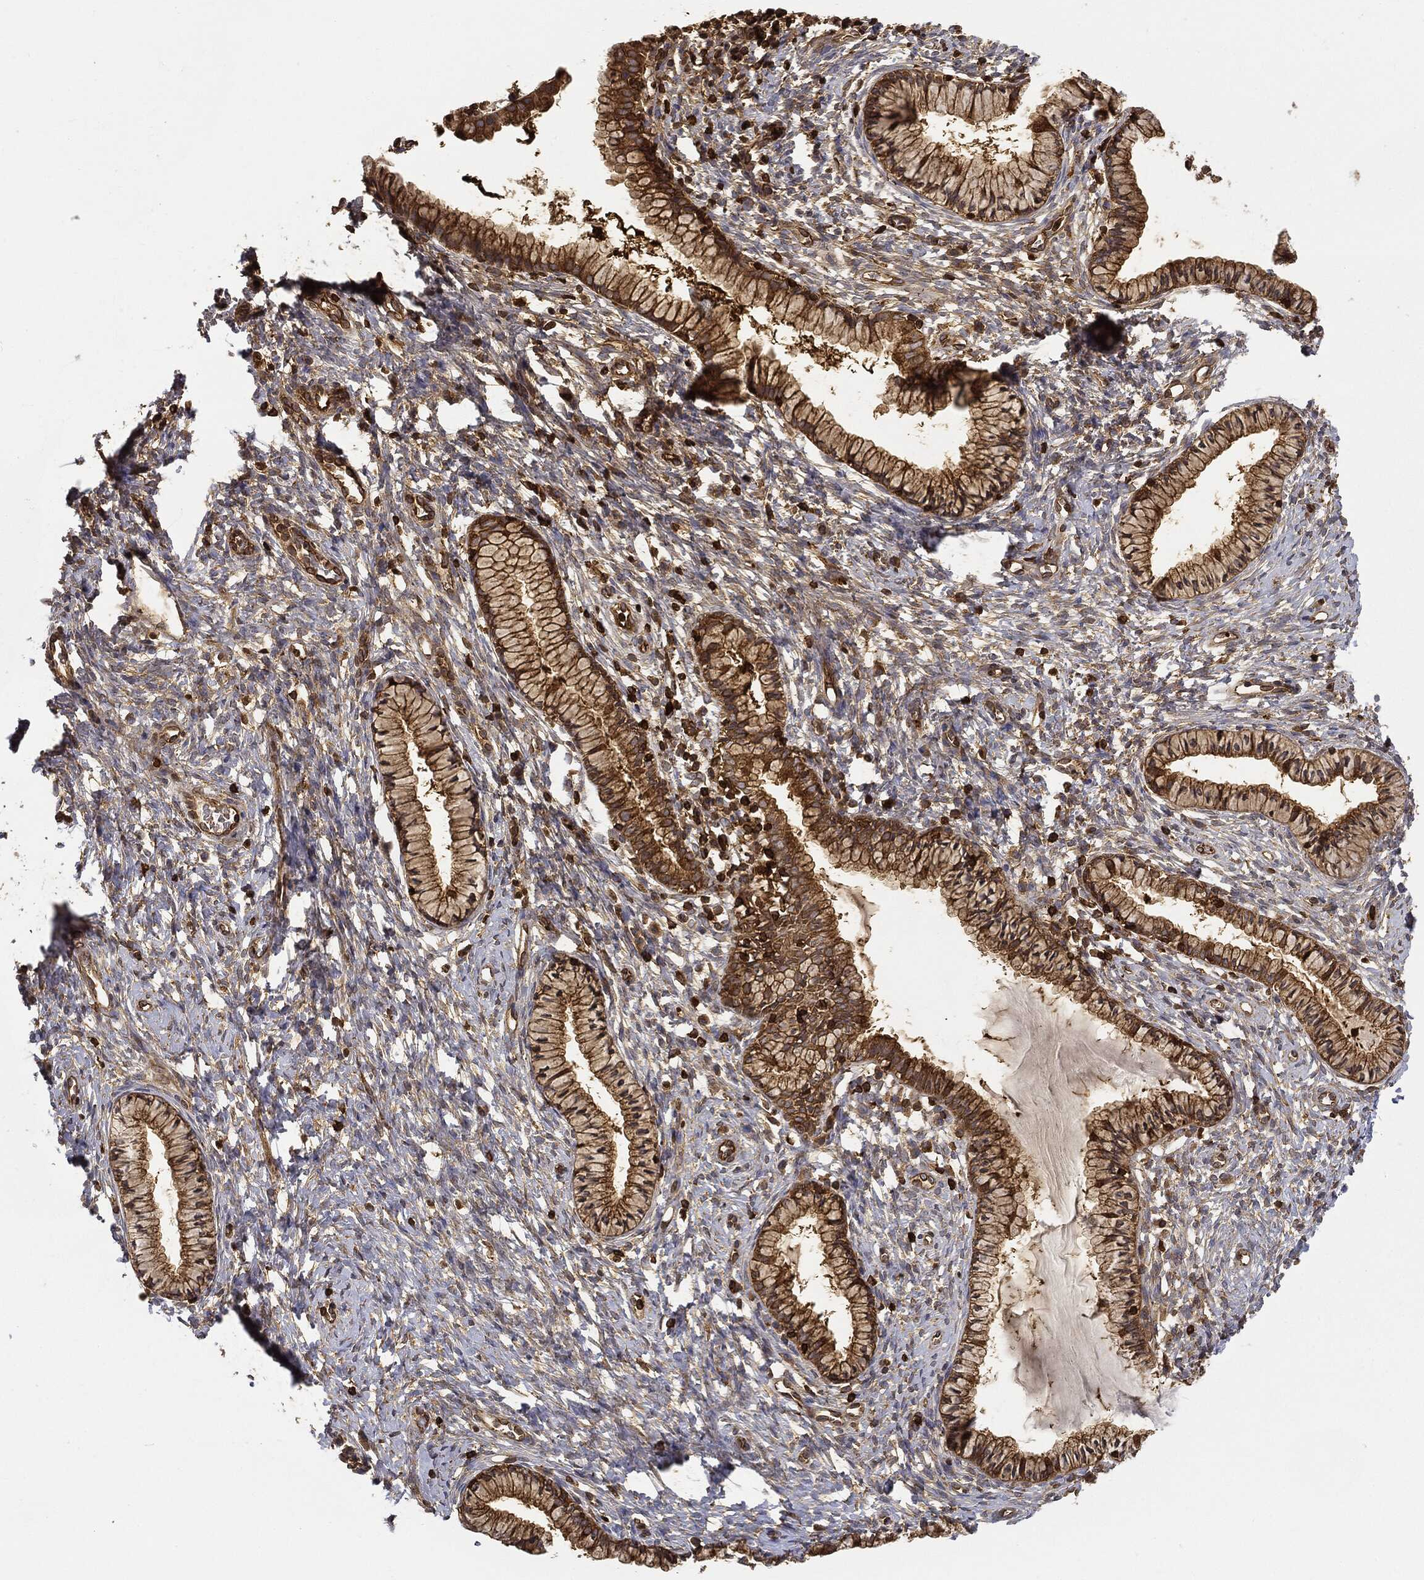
{"staining": {"intensity": "strong", "quantity": ">75%", "location": "cytoplasmic/membranous"}, "tissue": "cervix", "cell_type": "Glandular cells", "image_type": "normal", "snomed": [{"axis": "morphology", "description": "Normal tissue, NOS"}, {"axis": "topography", "description": "Cervix"}], "caption": "Glandular cells display high levels of strong cytoplasmic/membranous staining in about >75% of cells in benign human cervix.", "gene": "WDR1", "patient": {"sex": "female", "age": 39}}